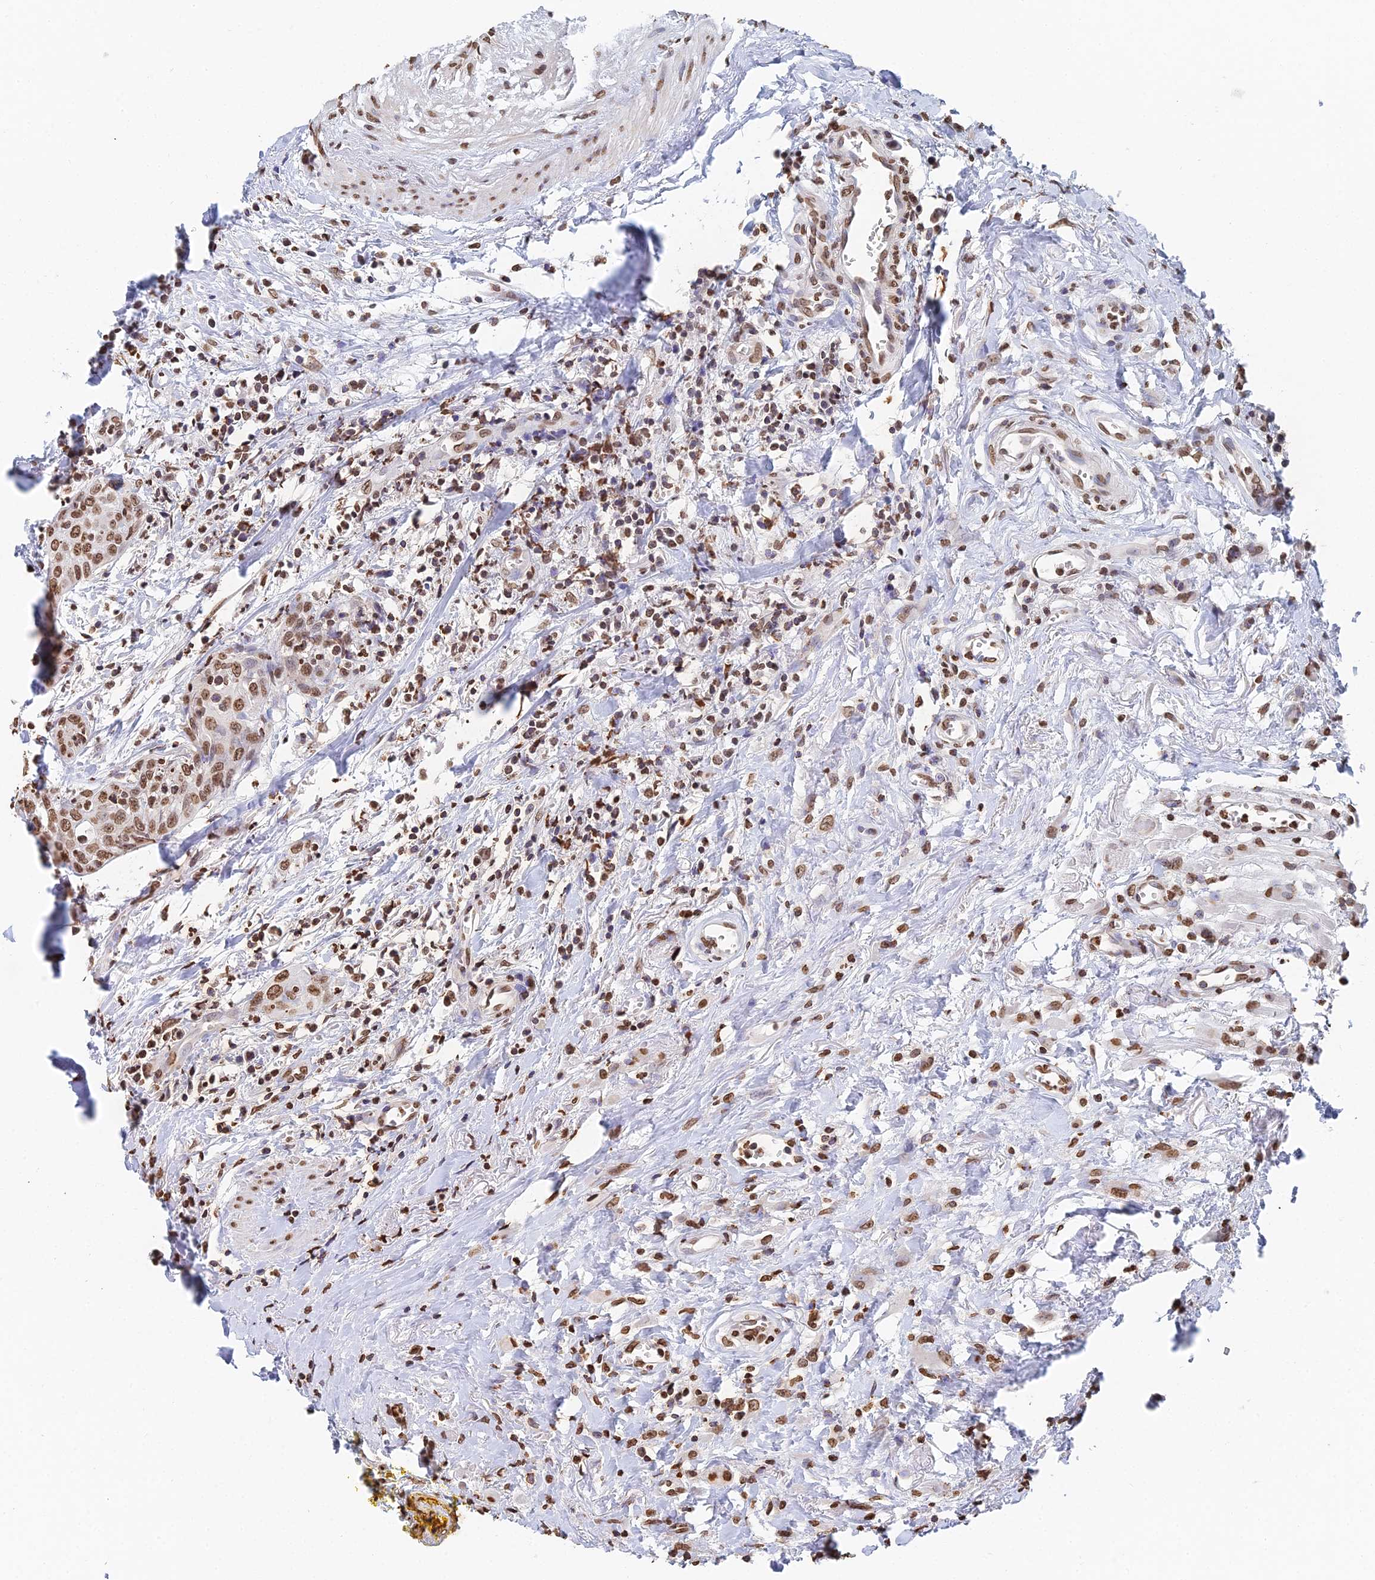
{"staining": {"intensity": "moderate", "quantity": ">75%", "location": "nuclear"}, "tissue": "head and neck cancer", "cell_type": "Tumor cells", "image_type": "cancer", "snomed": [{"axis": "morphology", "description": "Squamous cell carcinoma, NOS"}, {"axis": "topography", "description": "Head-Neck"}], "caption": "Protein expression analysis of human squamous cell carcinoma (head and neck) reveals moderate nuclear staining in approximately >75% of tumor cells.", "gene": "GBP3", "patient": {"sex": "female", "age": 70}}